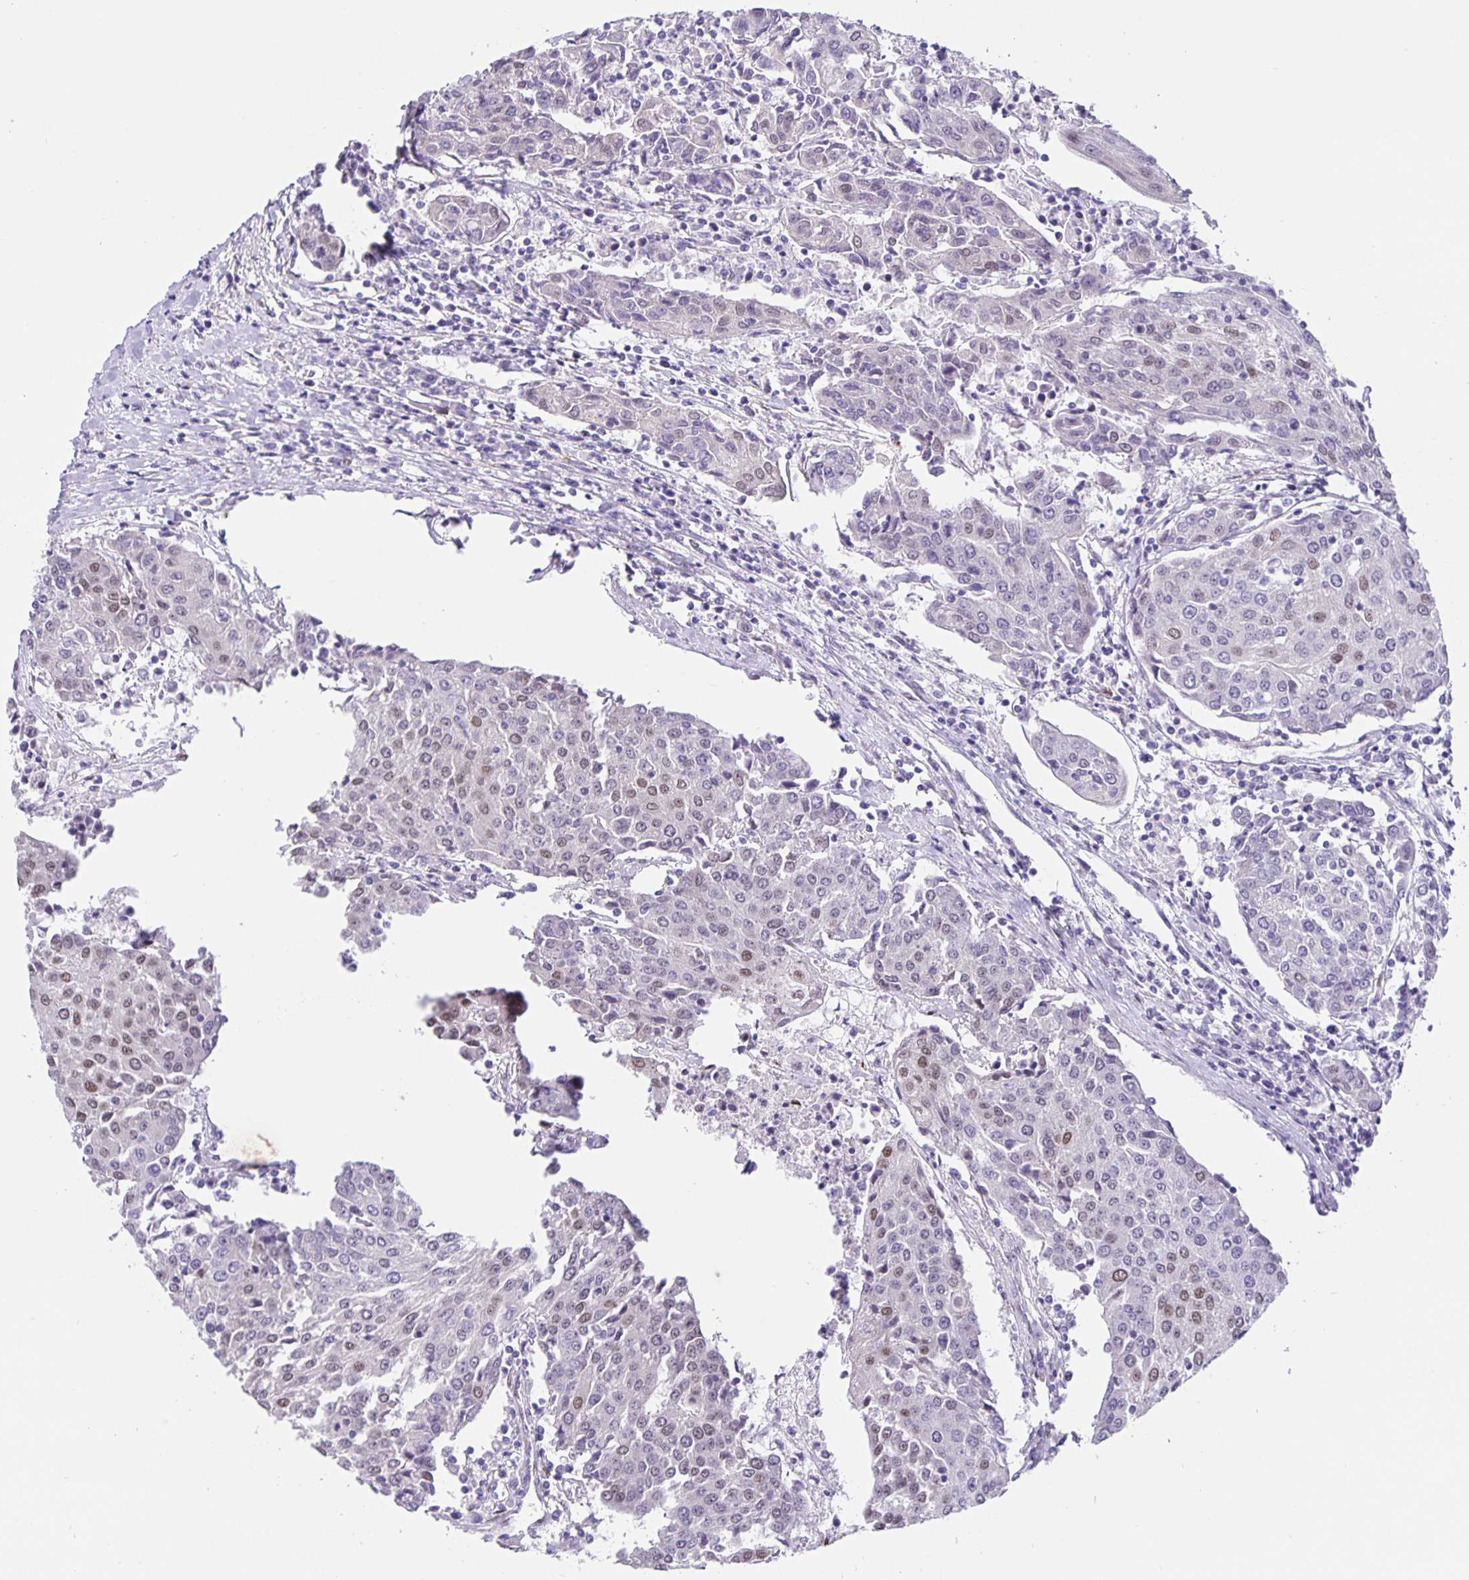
{"staining": {"intensity": "negative", "quantity": "none", "location": "none"}, "tissue": "urothelial cancer", "cell_type": "Tumor cells", "image_type": "cancer", "snomed": [{"axis": "morphology", "description": "Urothelial carcinoma, High grade"}, {"axis": "topography", "description": "Urinary bladder"}], "caption": "High-grade urothelial carcinoma was stained to show a protein in brown. There is no significant positivity in tumor cells. (Brightfield microscopy of DAB immunohistochemistry (IHC) at high magnification).", "gene": "FOSL2", "patient": {"sex": "female", "age": 85}}